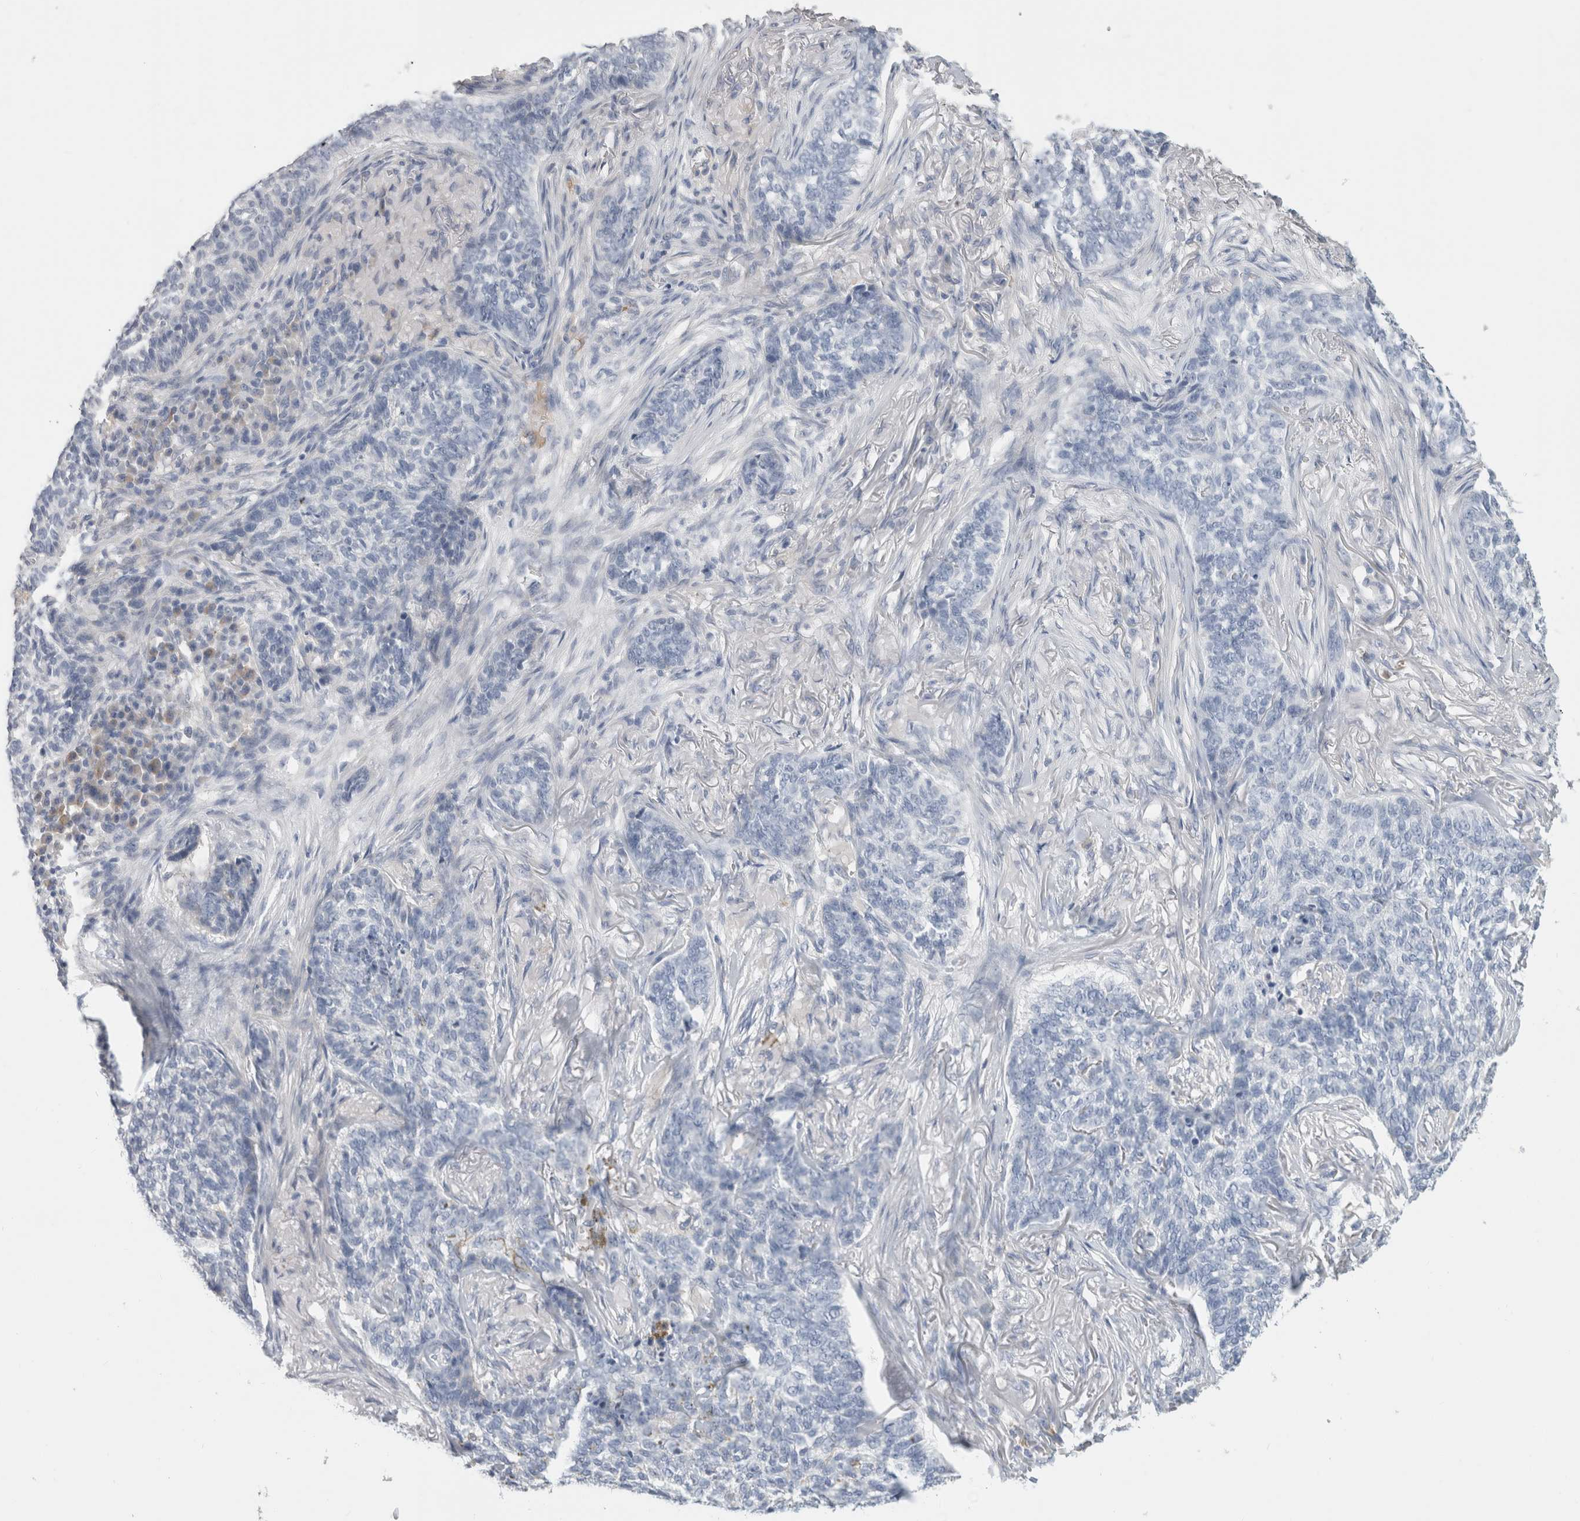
{"staining": {"intensity": "negative", "quantity": "none", "location": "none"}, "tissue": "skin cancer", "cell_type": "Tumor cells", "image_type": "cancer", "snomed": [{"axis": "morphology", "description": "Basal cell carcinoma"}, {"axis": "topography", "description": "Skin"}], "caption": "A photomicrograph of skin cancer (basal cell carcinoma) stained for a protein exhibits no brown staining in tumor cells.", "gene": "SCGB1A1", "patient": {"sex": "male", "age": 85}}